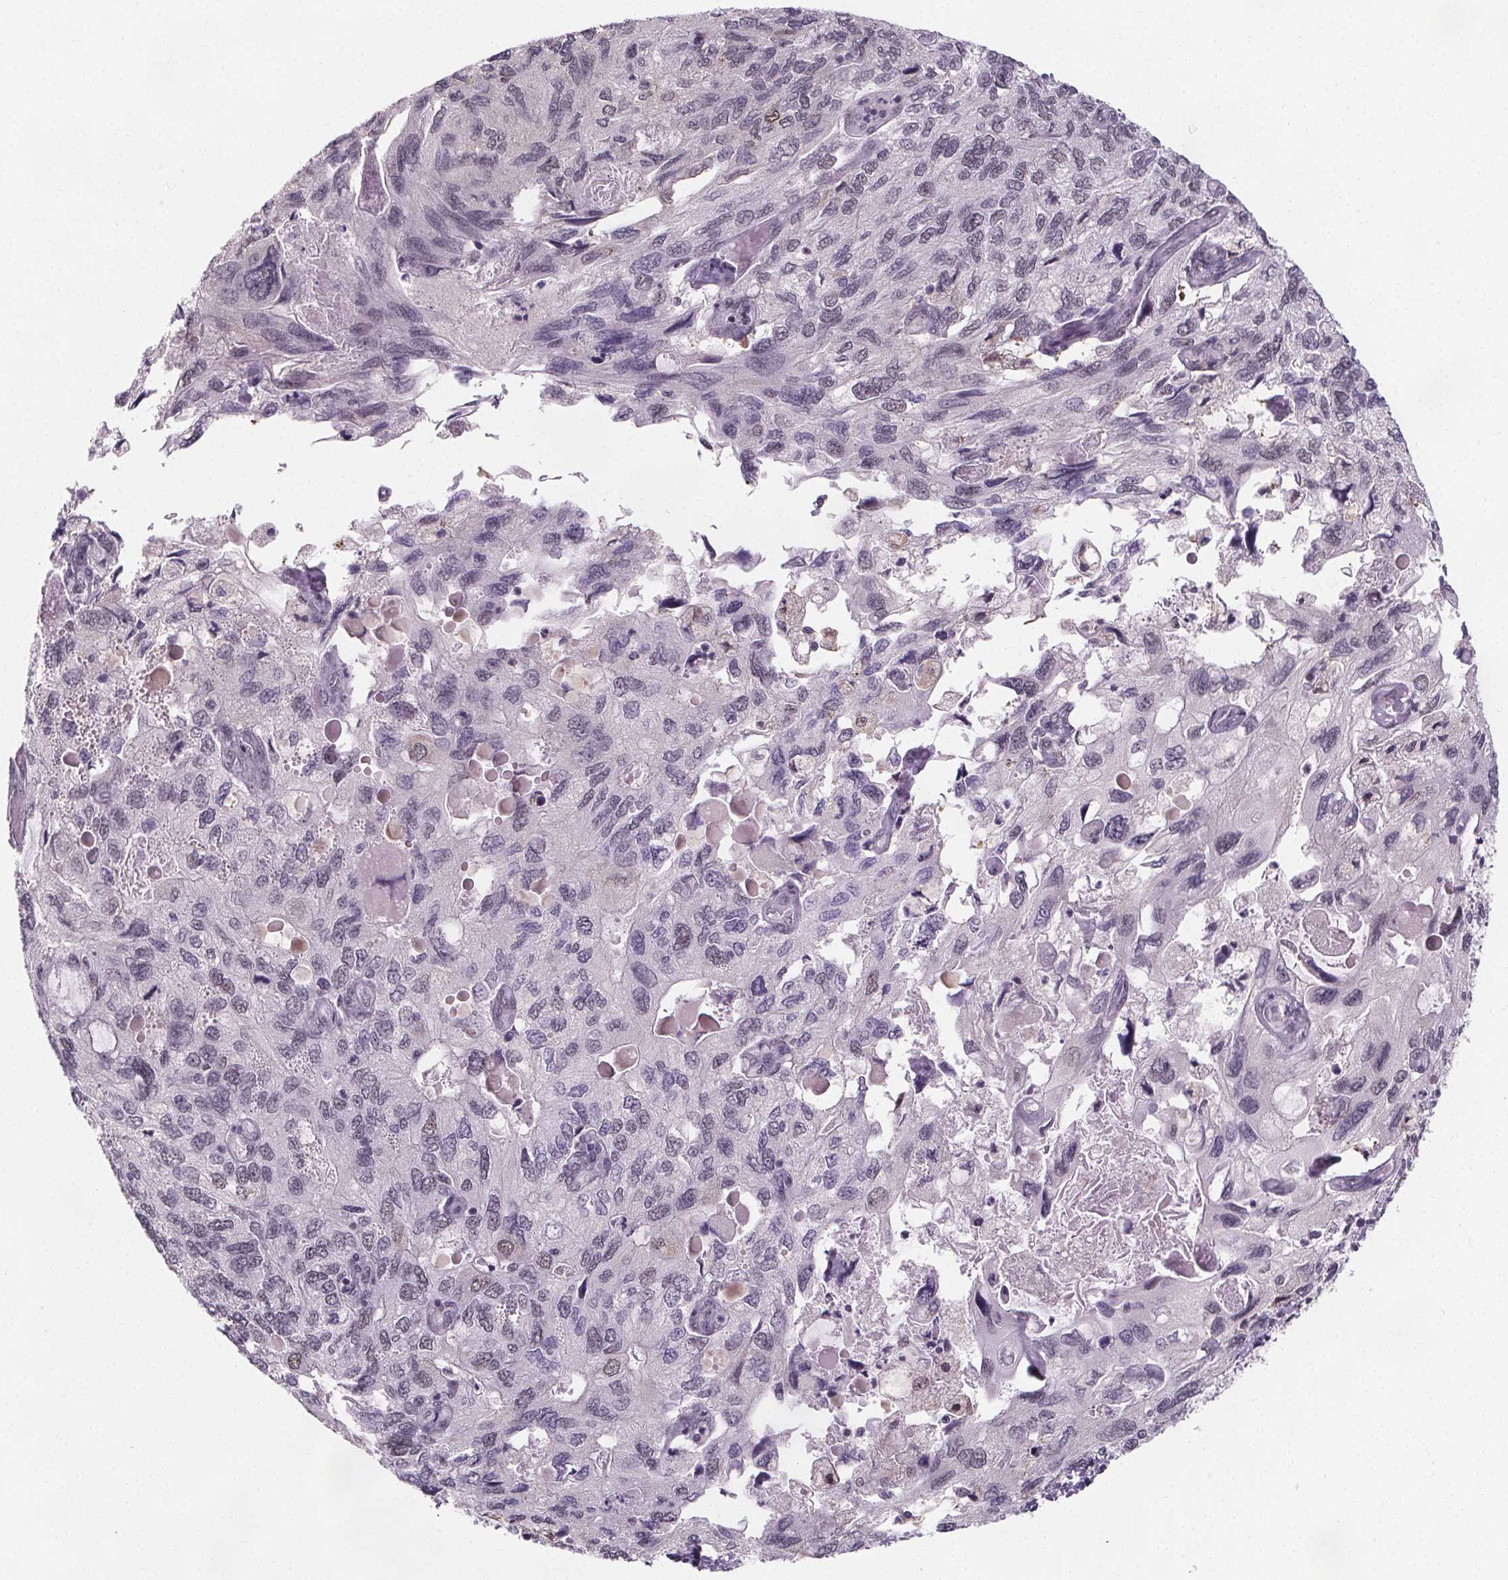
{"staining": {"intensity": "negative", "quantity": "none", "location": "none"}, "tissue": "endometrial cancer", "cell_type": "Tumor cells", "image_type": "cancer", "snomed": [{"axis": "morphology", "description": "Carcinoma, NOS"}, {"axis": "topography", "description": "Uterus"}], "caption": "Immunohistochemistry photomicrograph of endometrial cancer (carcinoma) stained for a protein (brown), which displays no staining in tumor cells. (DAB IHC visualized using brightfield microscopy, high magnification).", "gene": "ZNF572", "patient": {"sex": "female", "age": 76}}